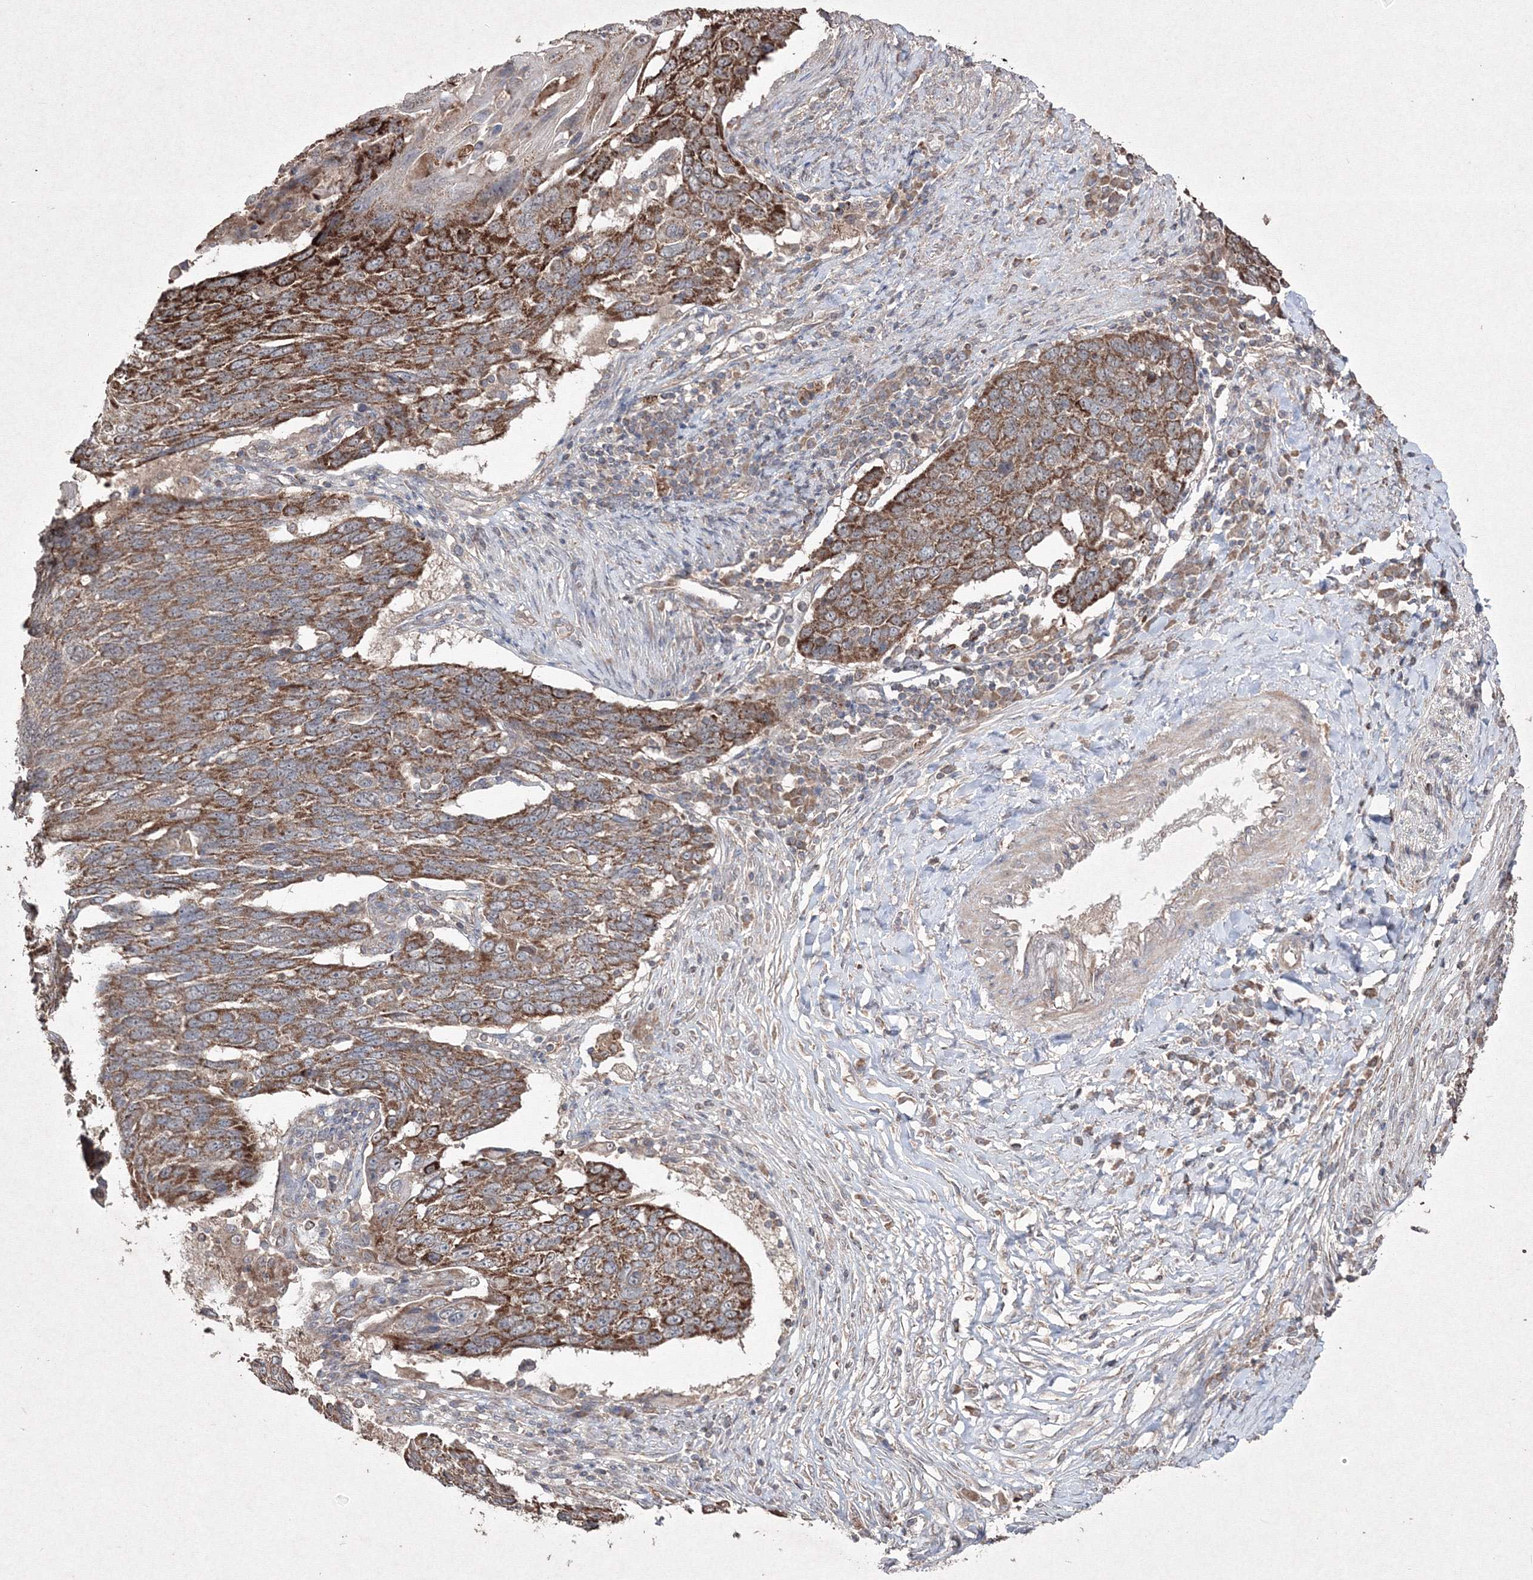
{"staining": {"intensity": "moderate", "quantity": ">75%", "location": "cytoplasmic/membranous"}, "tissue": "lung cancer", "cell_type": "Tumor cells", "image_type": "cancer", "snomed": [{"axis": "morphology", "description": "Squamous cell carcinoma, NOS"}, {"axis": "topography", "description": "Lung"}], "caption": "Immunohistochemical staining of human lung cancer (squamous cell carcinoma) reveals medium levels of moderate cytoplasmic/membranous protein positivity in approximately >75% of tumor cells.", "gene": "GRSF1", "patient": {"sex": "male", "age": 66}}